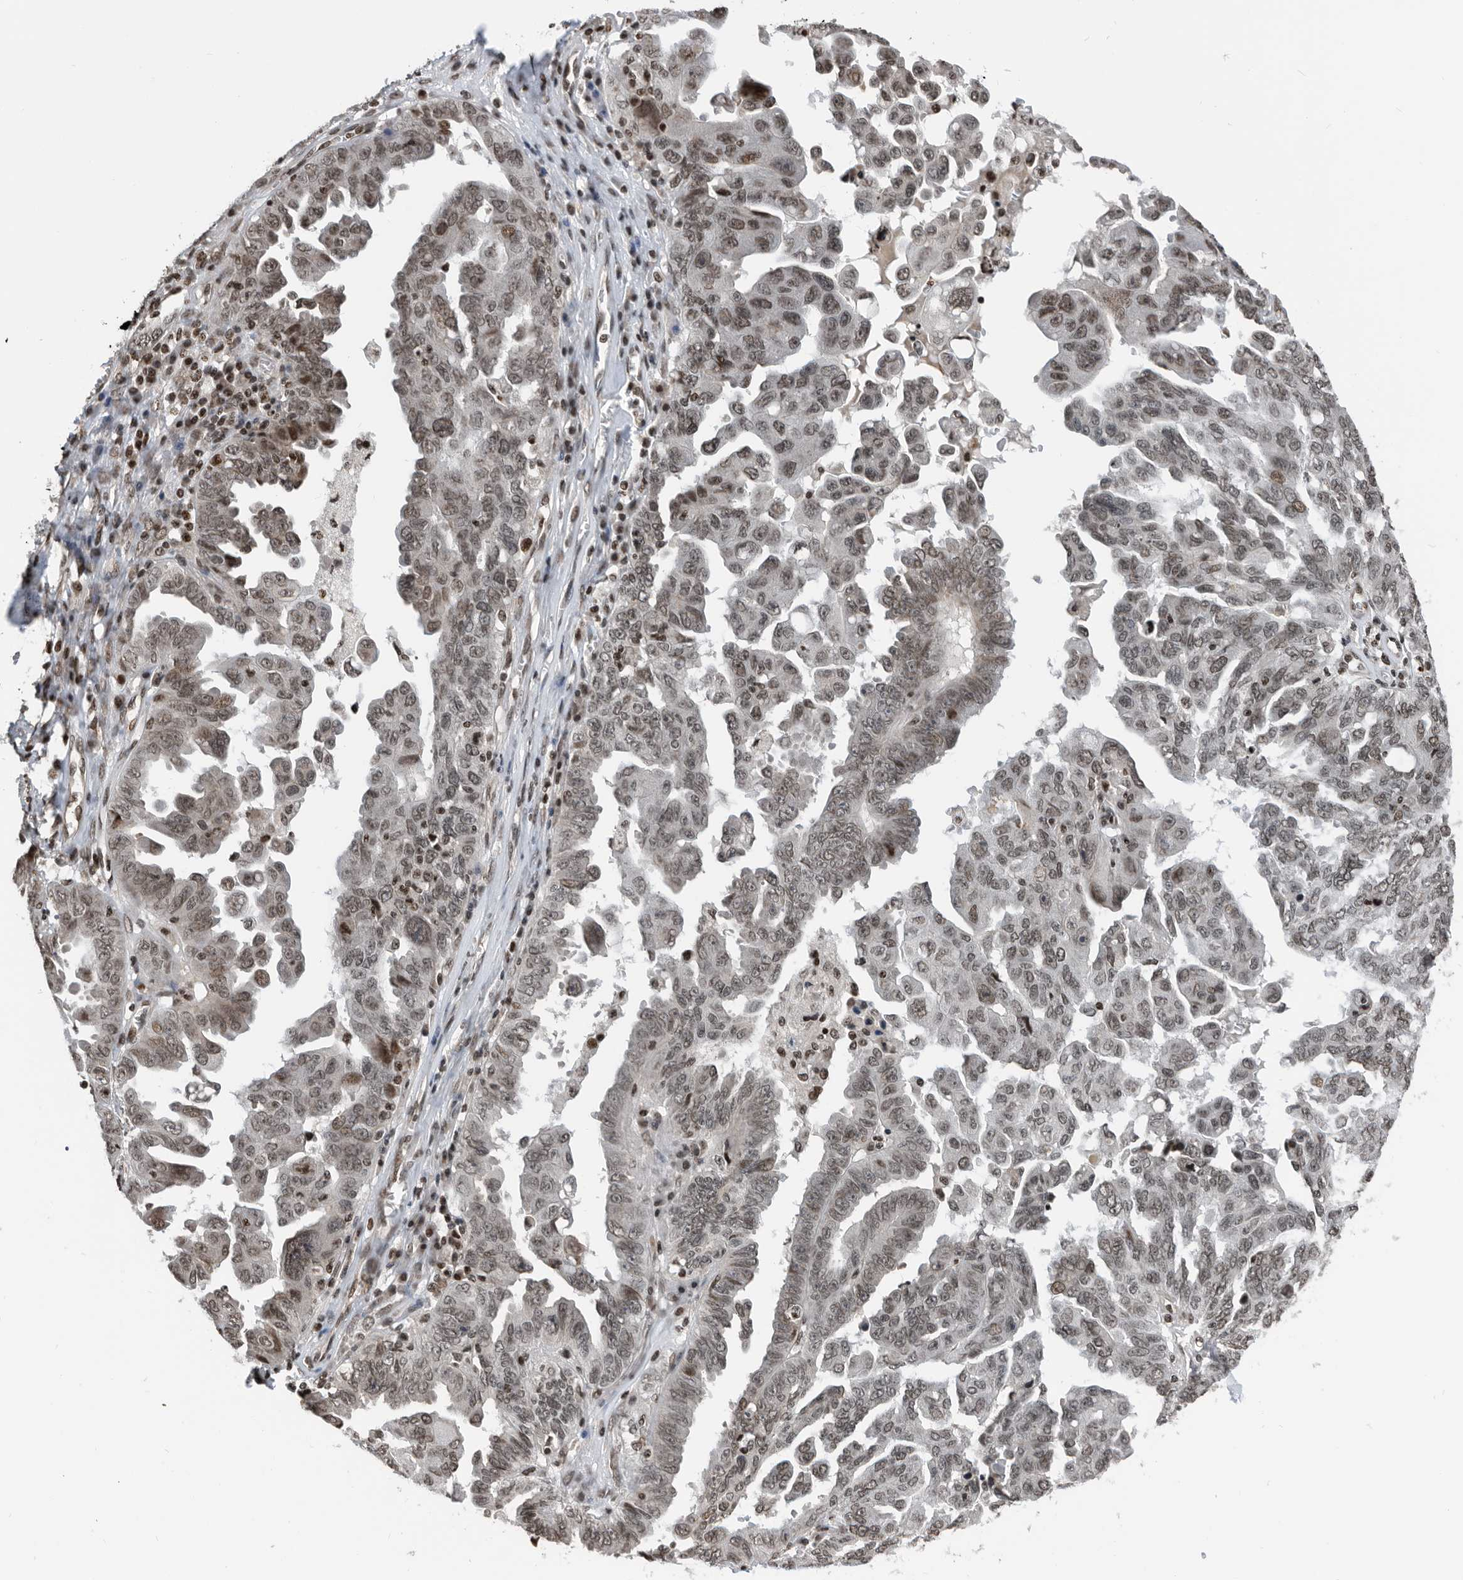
{"staining": {"intensity": "weak", "quantity": ">75%", "location": "nuclear"}, "tissue": "ovarian cancer", "cell_type": "Tumor cells", "image_type": "cancer", "snomed": [{"axis": "morphology", "description": "Carcinoma, endometroid"}, {"axis": "topography", "description": "Ovary"}], "caption": "Tumor cells display weak nuclear expression in about >75% of cells in ovarian cancer (endometroid carcinoma). The protein of interest is shown in brown color, while the nuclei are stained blue.", "gene": "SNRNP48", "patient": {"sex": "female", "age": 62}}